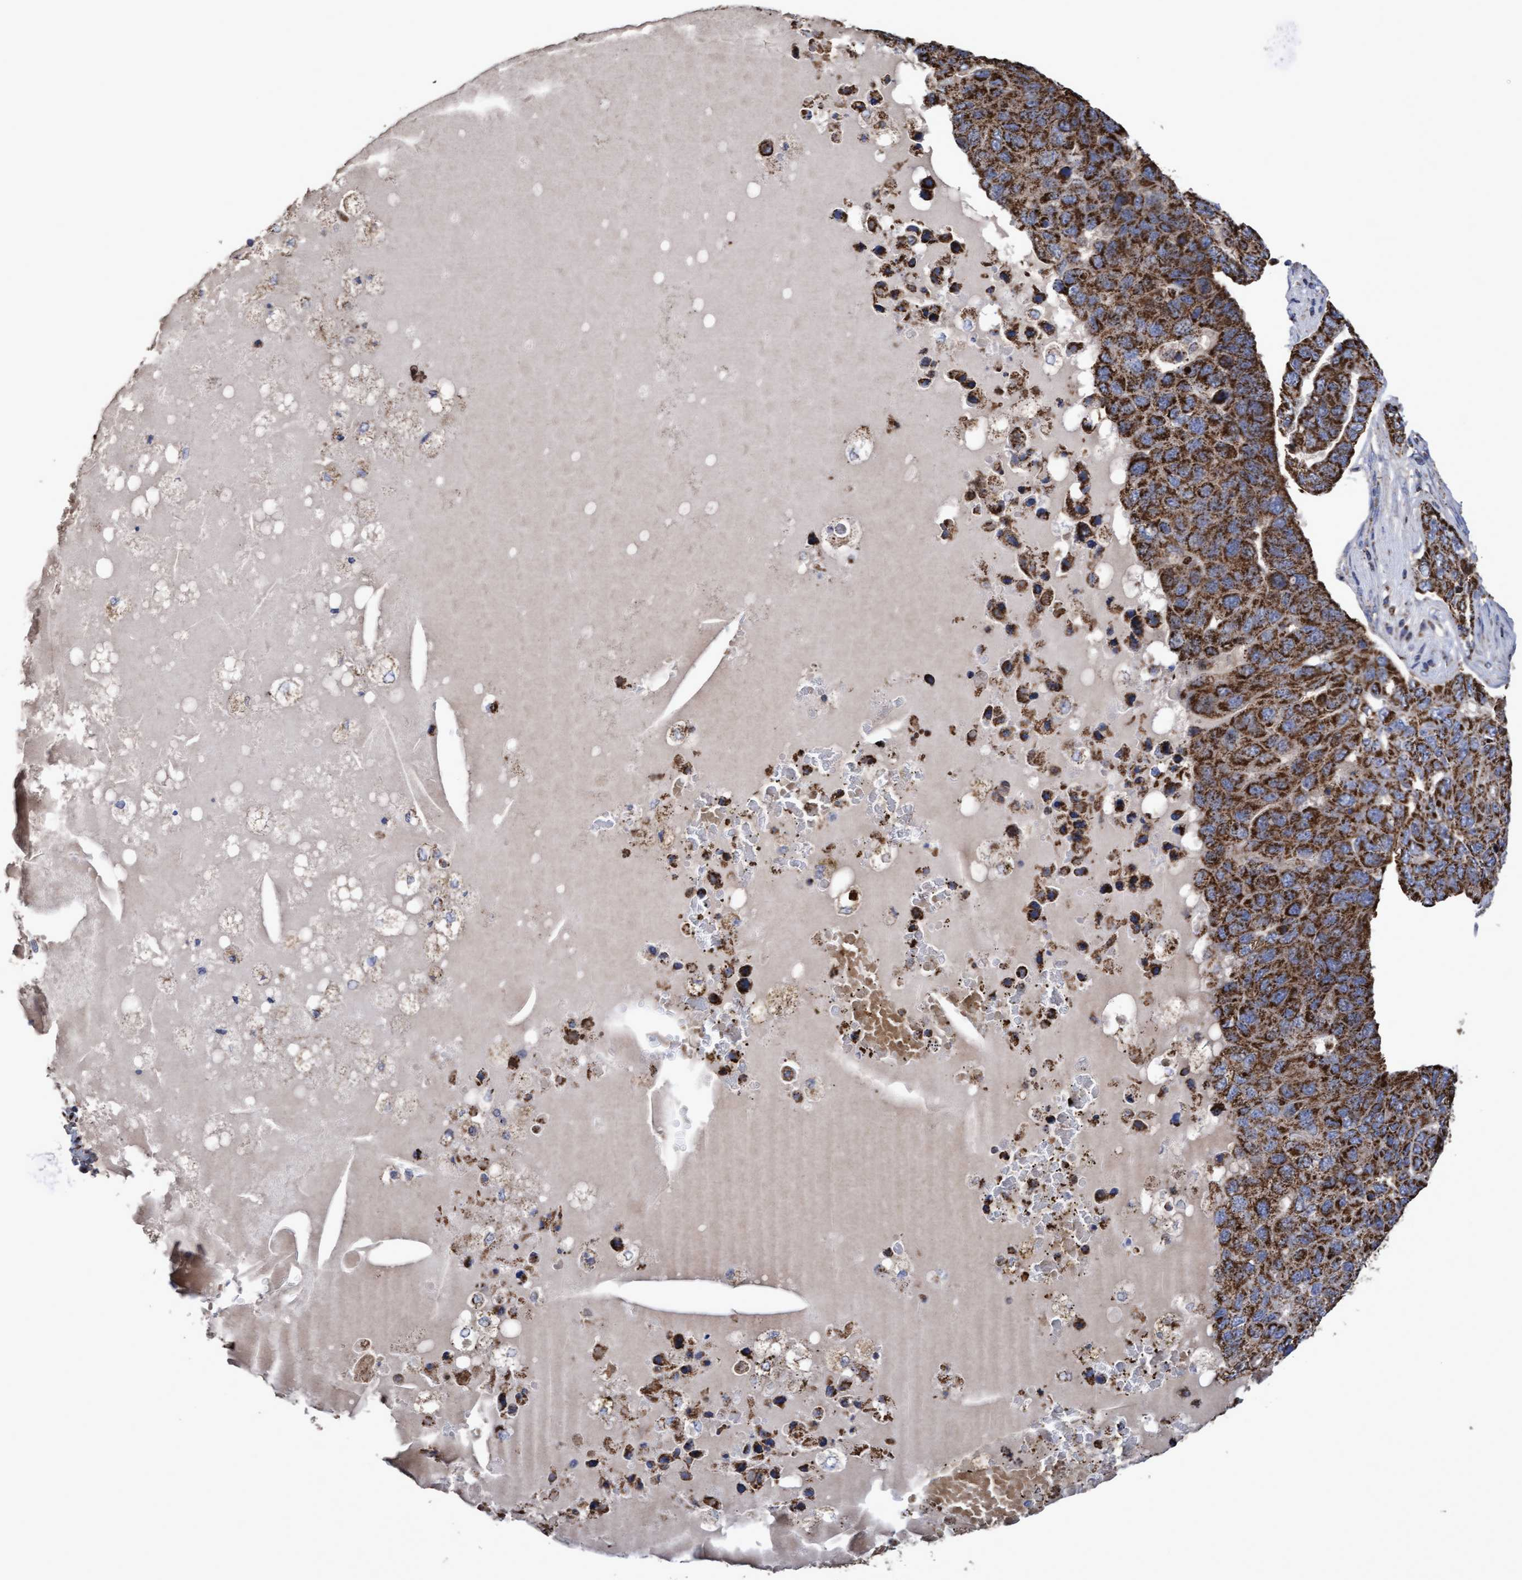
{"staining": {"intensity": "strong", "quantity": ">75%", "location": "cytoplasmic/membranous"}, "tissue": "pancreatic cancer", "cell_type": "Tumor cells", "image_type": "cancer", "snomed": [{"axis": "morphology", "description": "Adenocarcinoma, NOS"}, {"axis": "topography", "description": "Pancreas"}], "caption": "Protein staining exhibits strong cytoplasmic/membranous expression in approximately >75% of tumor cells in pancreatic cancer (adenocarcinoma).", "gene": "COBL", "patient": {"sex": "female", "age": 61}}